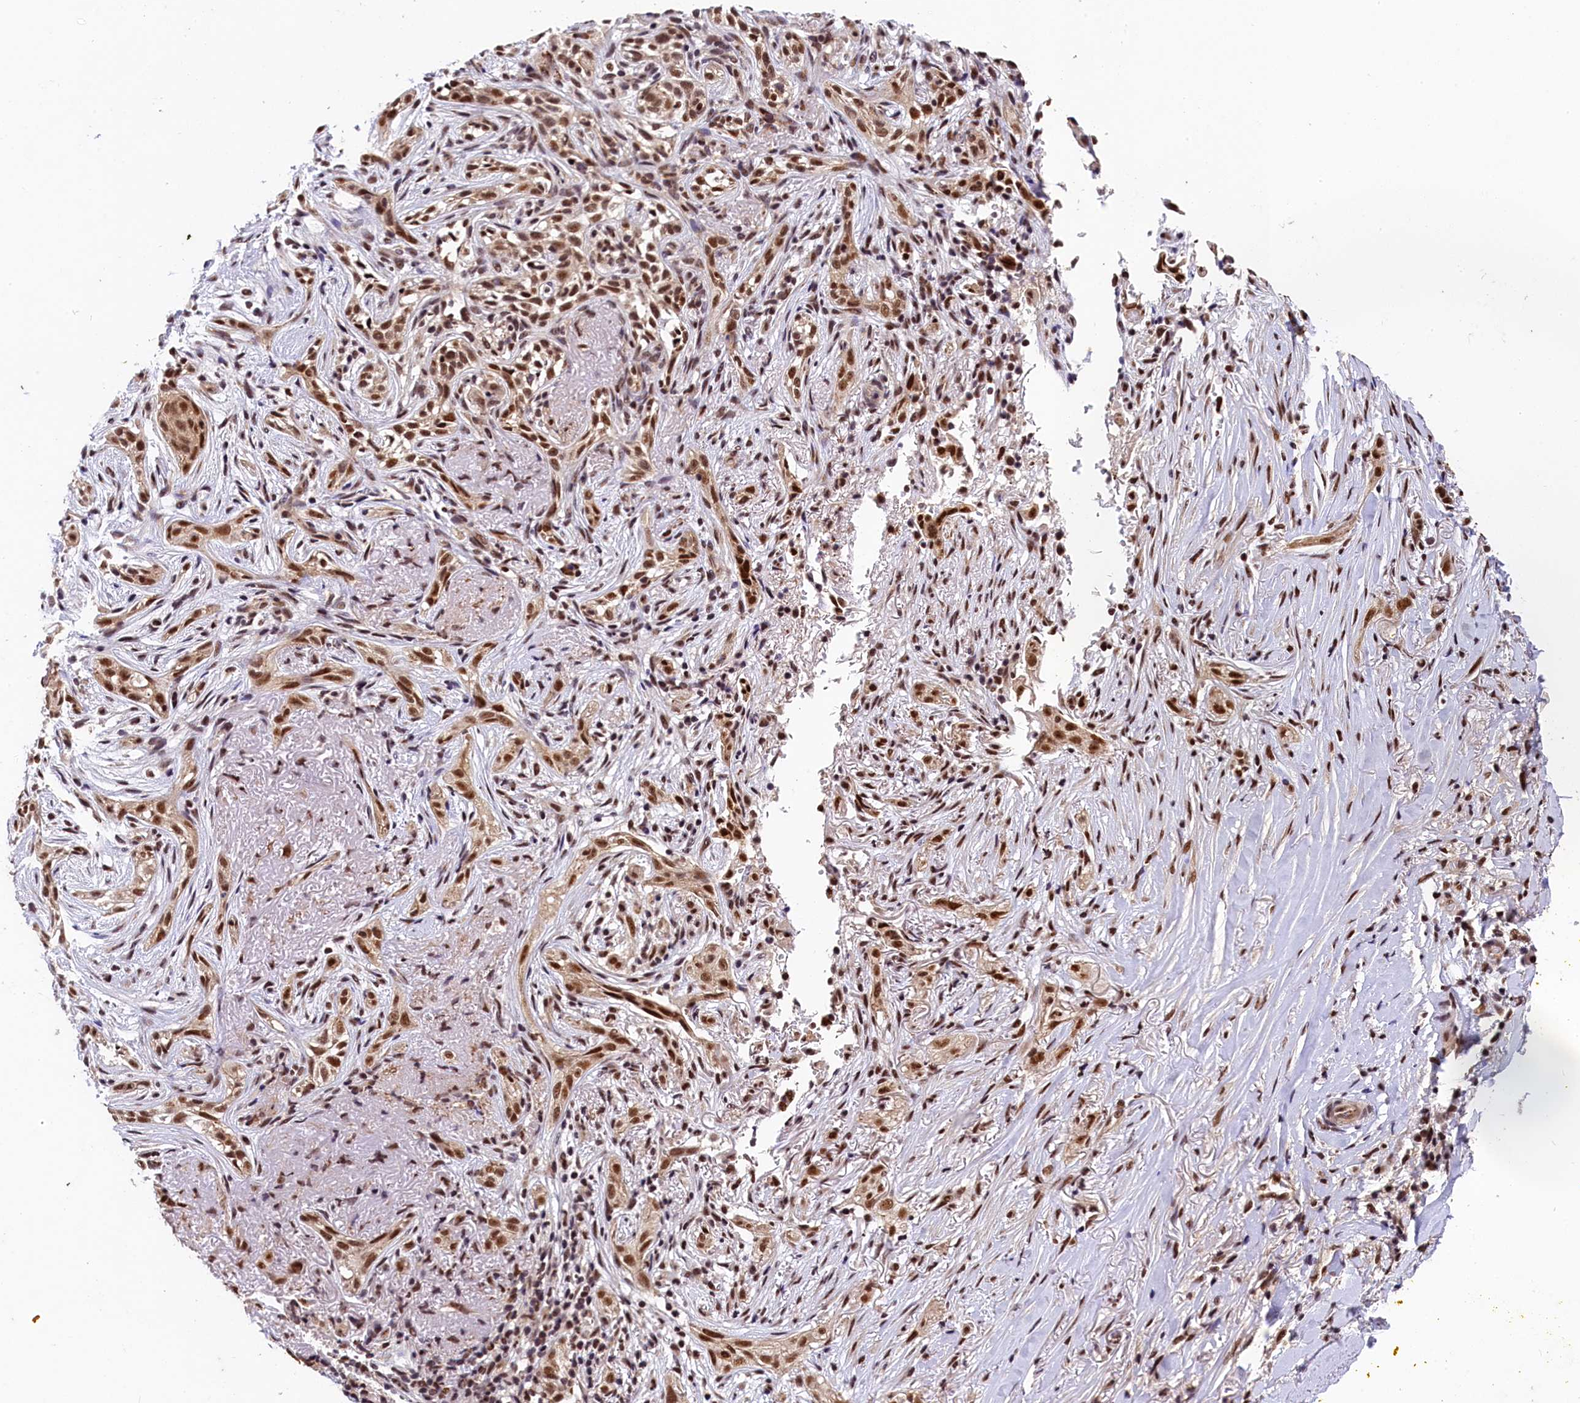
{"staining": {"intensity": "moderate", "quantity": ">75%", "location": "nuclear"}, "tissue": "adipose tissue", "cell_type": "Adipocytes", "image_type": "normal", "snomed": [{"axis": "morphology", "description": "Normal tissue, NOS"}, {"axis": "morphology", "description": "Basal cell carcinoma"}, {"axis": "topography", "description": "Skin"}], "caption": "Moderate nuclear expression is appreciated in about >75% of adipocytes in benign adipose tissue.", "gene": "ADIG", "patient": {"sex": "female", "age": 89}}